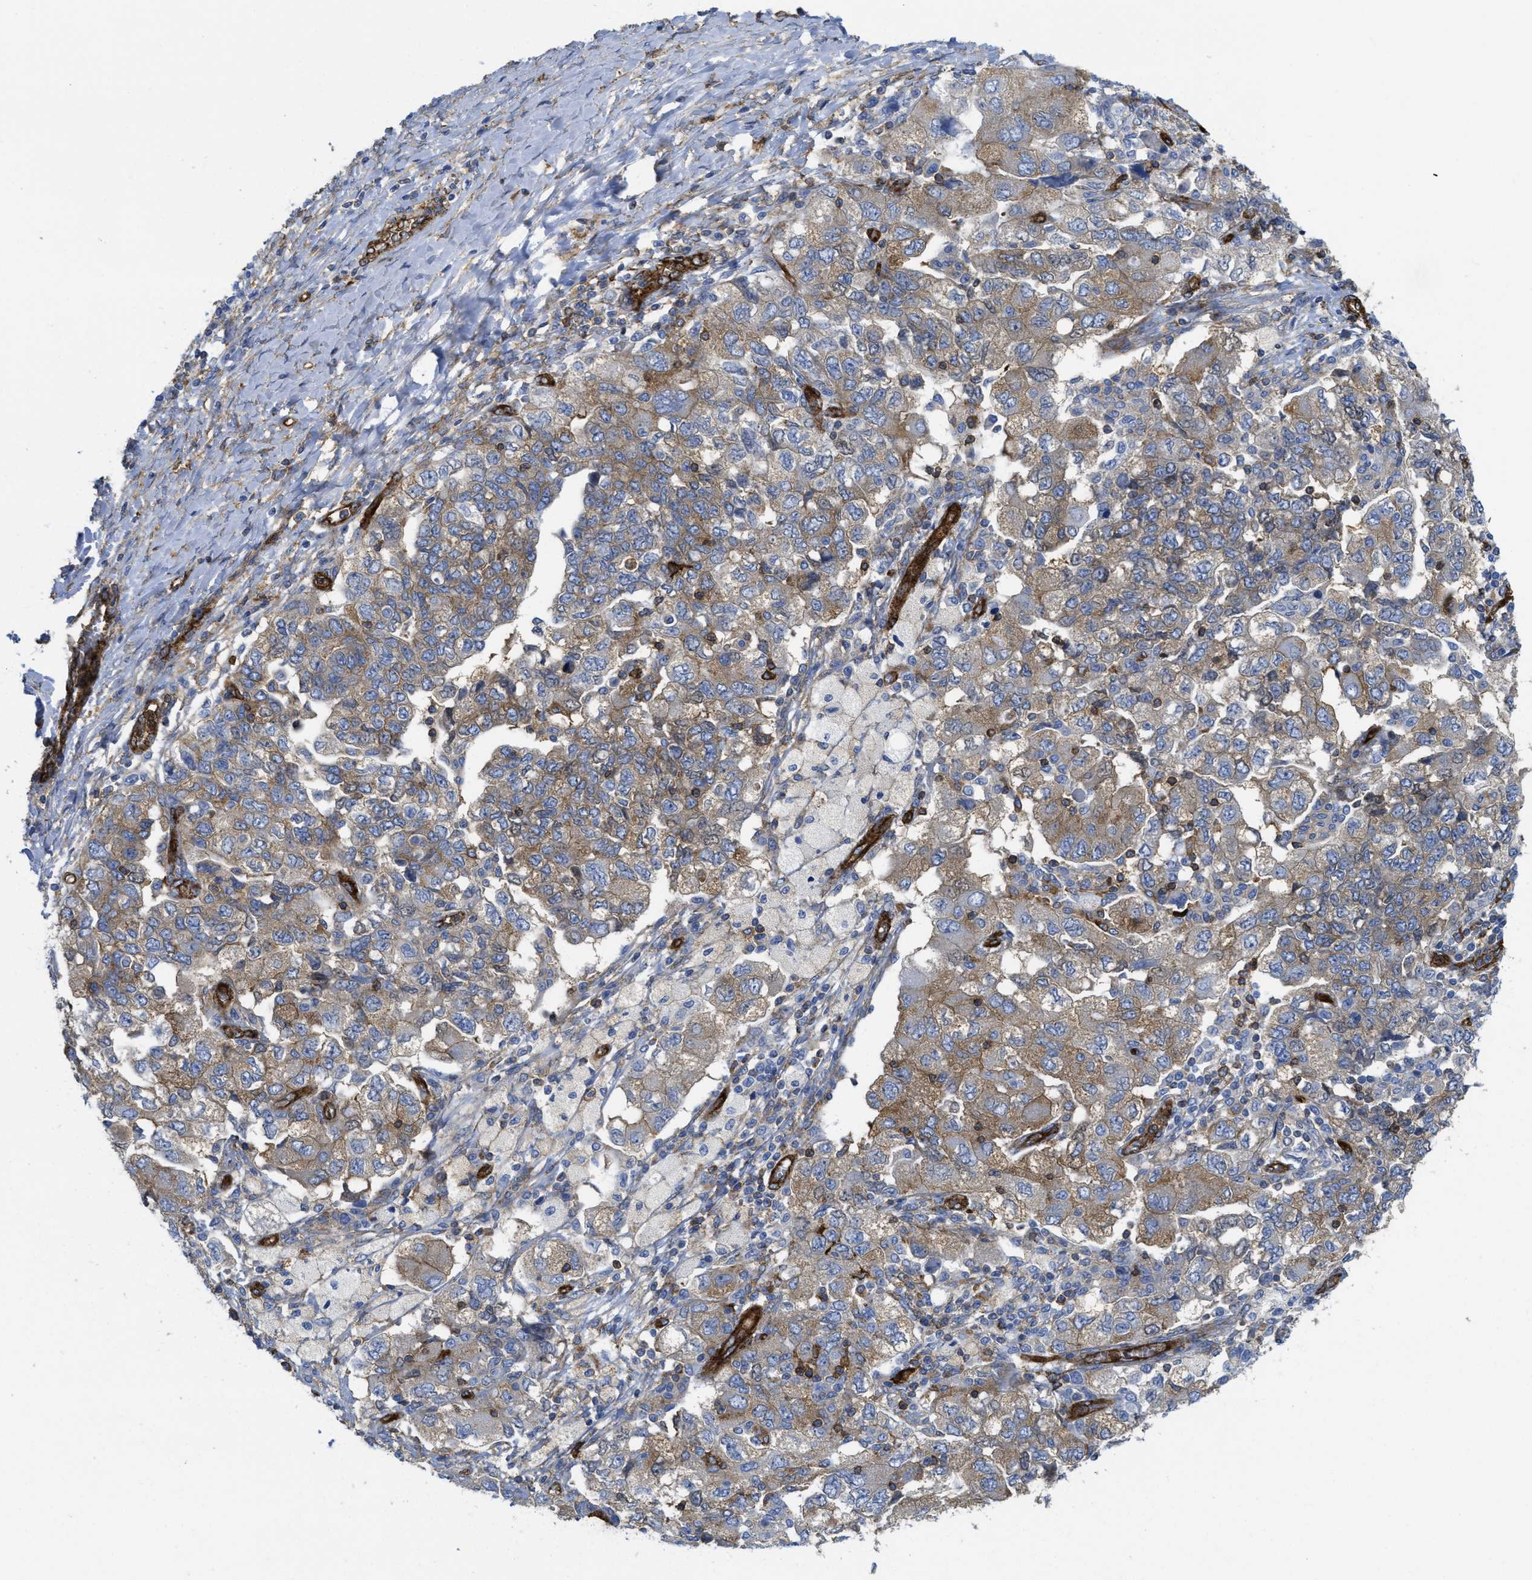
{"staining": {"intensity": "moderate", "quantity": ">75%", "location": "cytoplasmic/membranous"}, "tissue": "ovarian cancer", "cell_type": "Tumor cells", "image_type": "cancer", "snomed": [{"axis": "morphology", "description": "Carcinoma, NOS"}, {"axis": "morphology", "description": "Cystadenocarcinoma, serous, NOS"}, {"axis": "topography", "description": "Ovary"}], "caption": "The histopathology image exhibits immunohistochemical staining of ovarian cancer (serous cystadenocarcinoma). There is moderate cytoplasmic/membranous positivity is present in about >75% of tumor cells.", "gene": "HIP1", "patient": {"sex": "female", "age": 69}}